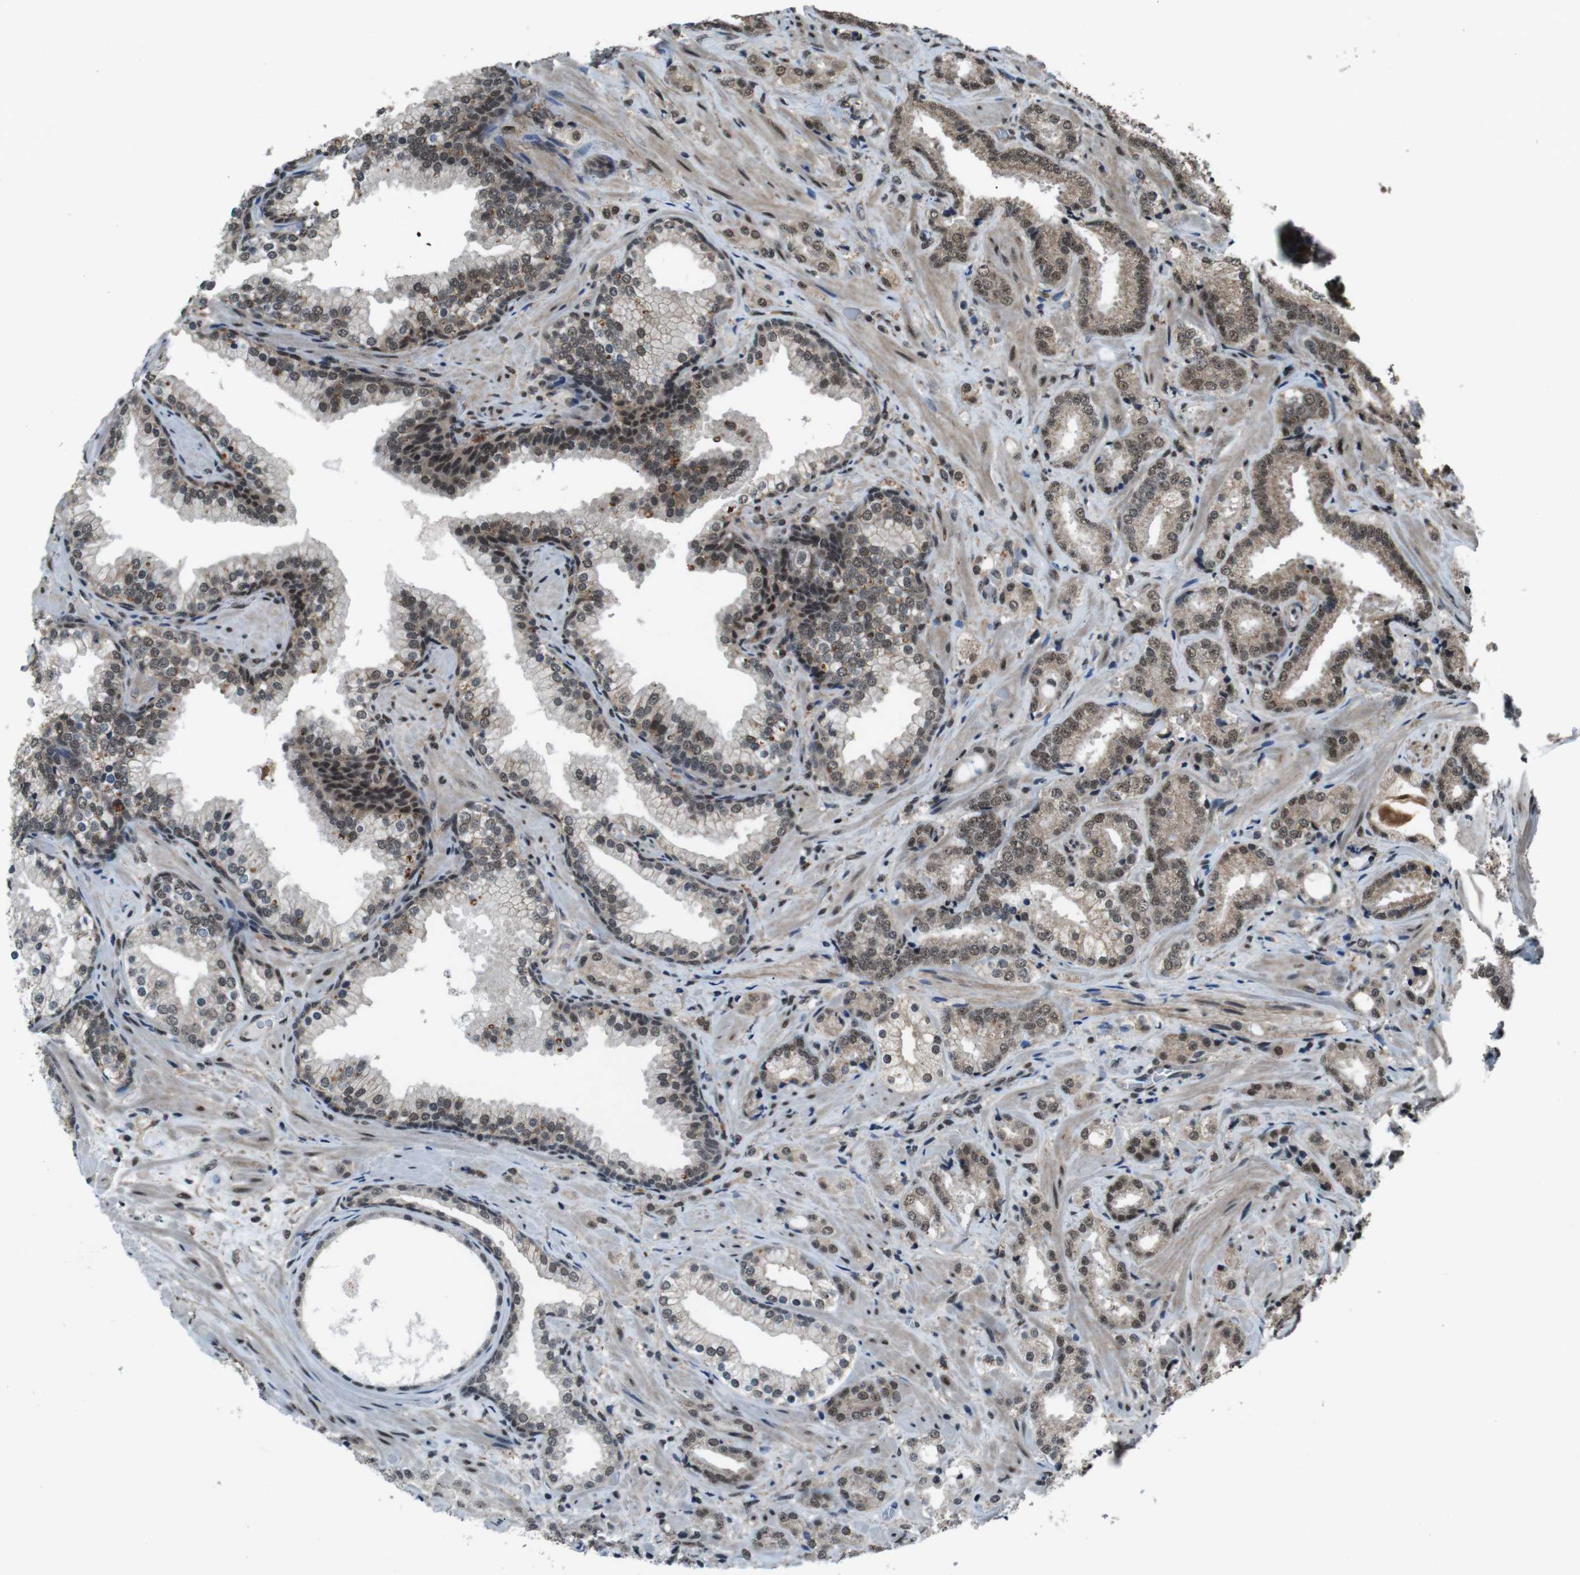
{"staining": {"intensity": "moderate", "quantity": ">75%", "location": "cytoplasmic/membranous,nuclear"}, "tissue": "prostate cancer", "cell_type": "Tumor cells", "image_type": "cancer", "snomed": [{"axis": "morphology", "description": "Adenocarcinoma, High grade"}, {"axis": "topography", "description": "Prostate"}], "caption": "This photomicrograph displays prostate adenocarcinoma (high-grade) stained with immunohistochemistry (IHC) to label a protein in brown. The cytoplasmic/membranous and nuclear of tumor cells show moderate positivity for the protein. Nuclei are counter-stained blue.", "gene": "NR4A2", "patient": {"sex": "male", "age": 64}}